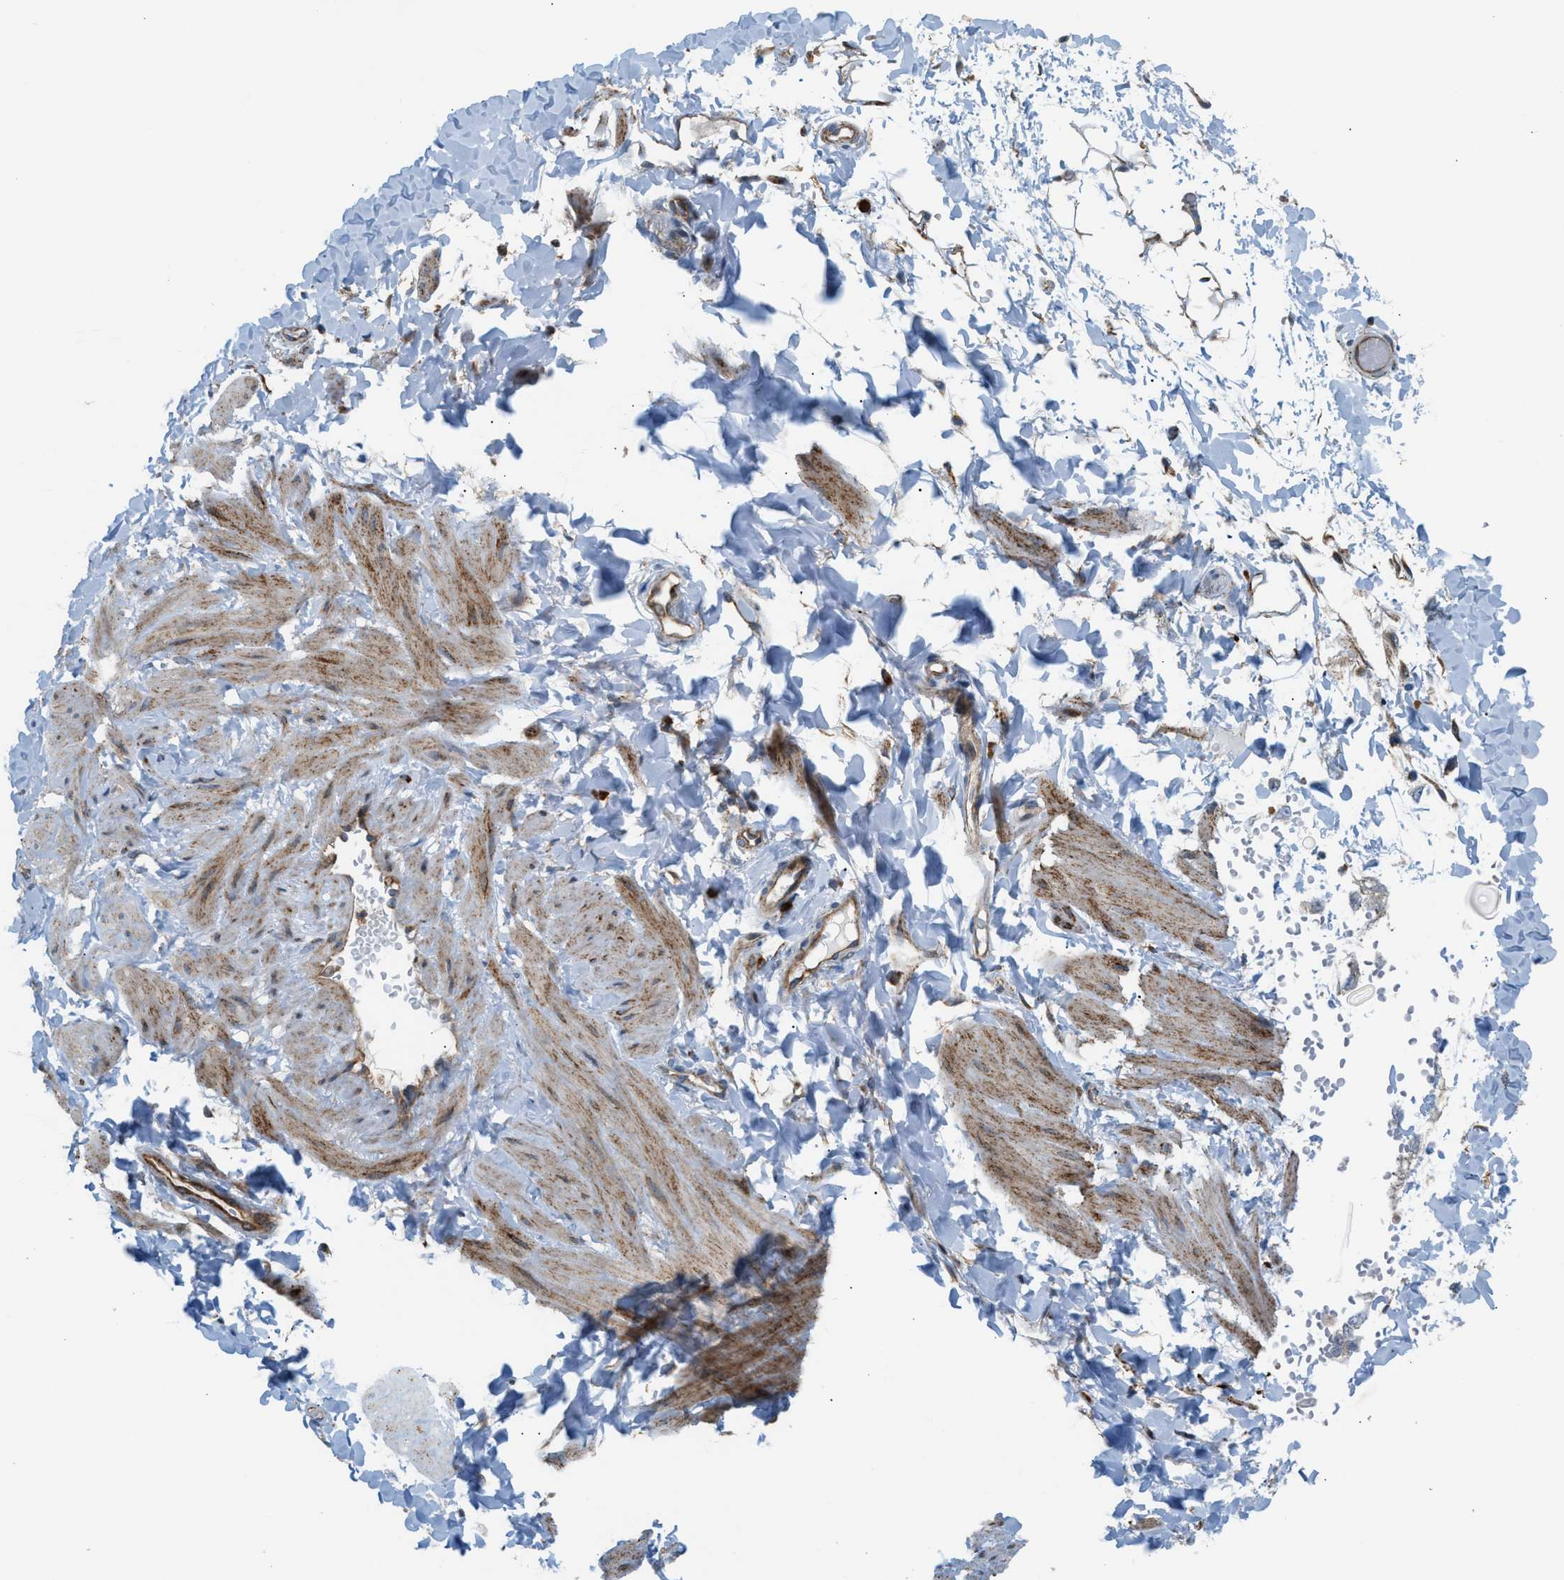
{"staining": {"intensity": "moderate", "quantity": ">75%", "location": "cytoplasmic/membranous"}, "tissue": "adipose tissue", "cell_type": "Adipocytes", "image_type": "normal", "snomed": [{"axis": "morphology", "description": "Normal tissue, NOS"}, {"axis": "topography", "description": "Adipose tissue"}, {"axis": "topography", "description": "Vascular tissue"}, {"axis": "topography", "description": "Peripheral nerve tissue"}], "caption": "Brown immunohistochemical staining in unremarkable human adipose tissue exhibits moderate cytoplasmic/membranous positivity in approximately >75% of adipocytes.", "gene": "PDCL", "patient": {"sex": "male", "age": 25}}